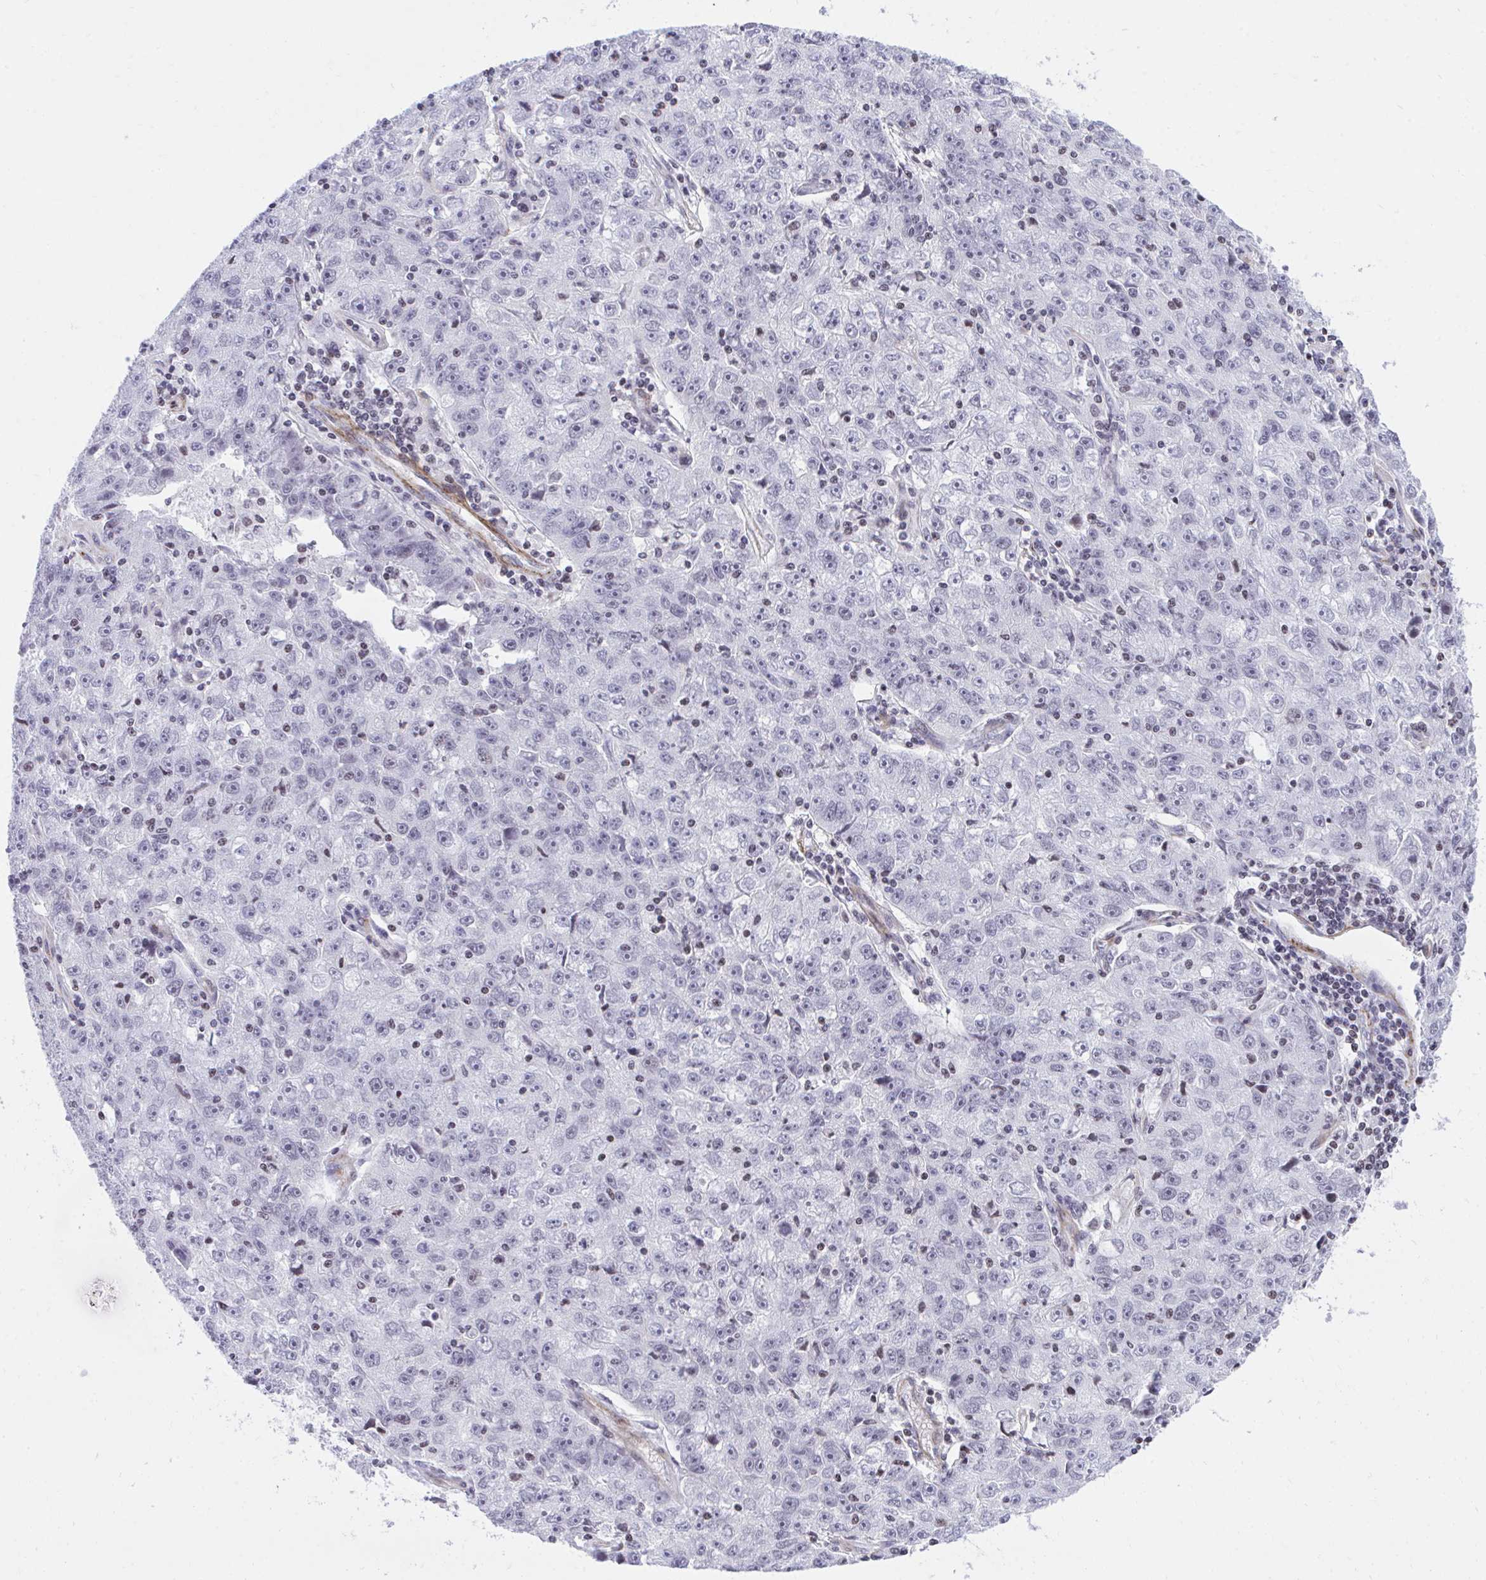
{"staining": {"intensity": "negative", "quantity": "none", "location": "none"}, "tissue": "lung cancer", "cell_type": "Tumor cells", "image_type": "cancer", "snomed": [{"axis": "morphology", "description": "Normal morphology"}, {"axis": "morphology", "description": "Adenocarcinoma, NOS"}, {"axis": "topography", "description": "Lymph node"}, {"axis": "topography", "description": "Lung"}], "caption": "A high-resolution image shows immunohistochemistry staining of adenocarcinoma (lung), which demonstrates no significant expression in tumor cells.", "gene": "KCNN4", "patient": {"sex": "female", "age": 57}}